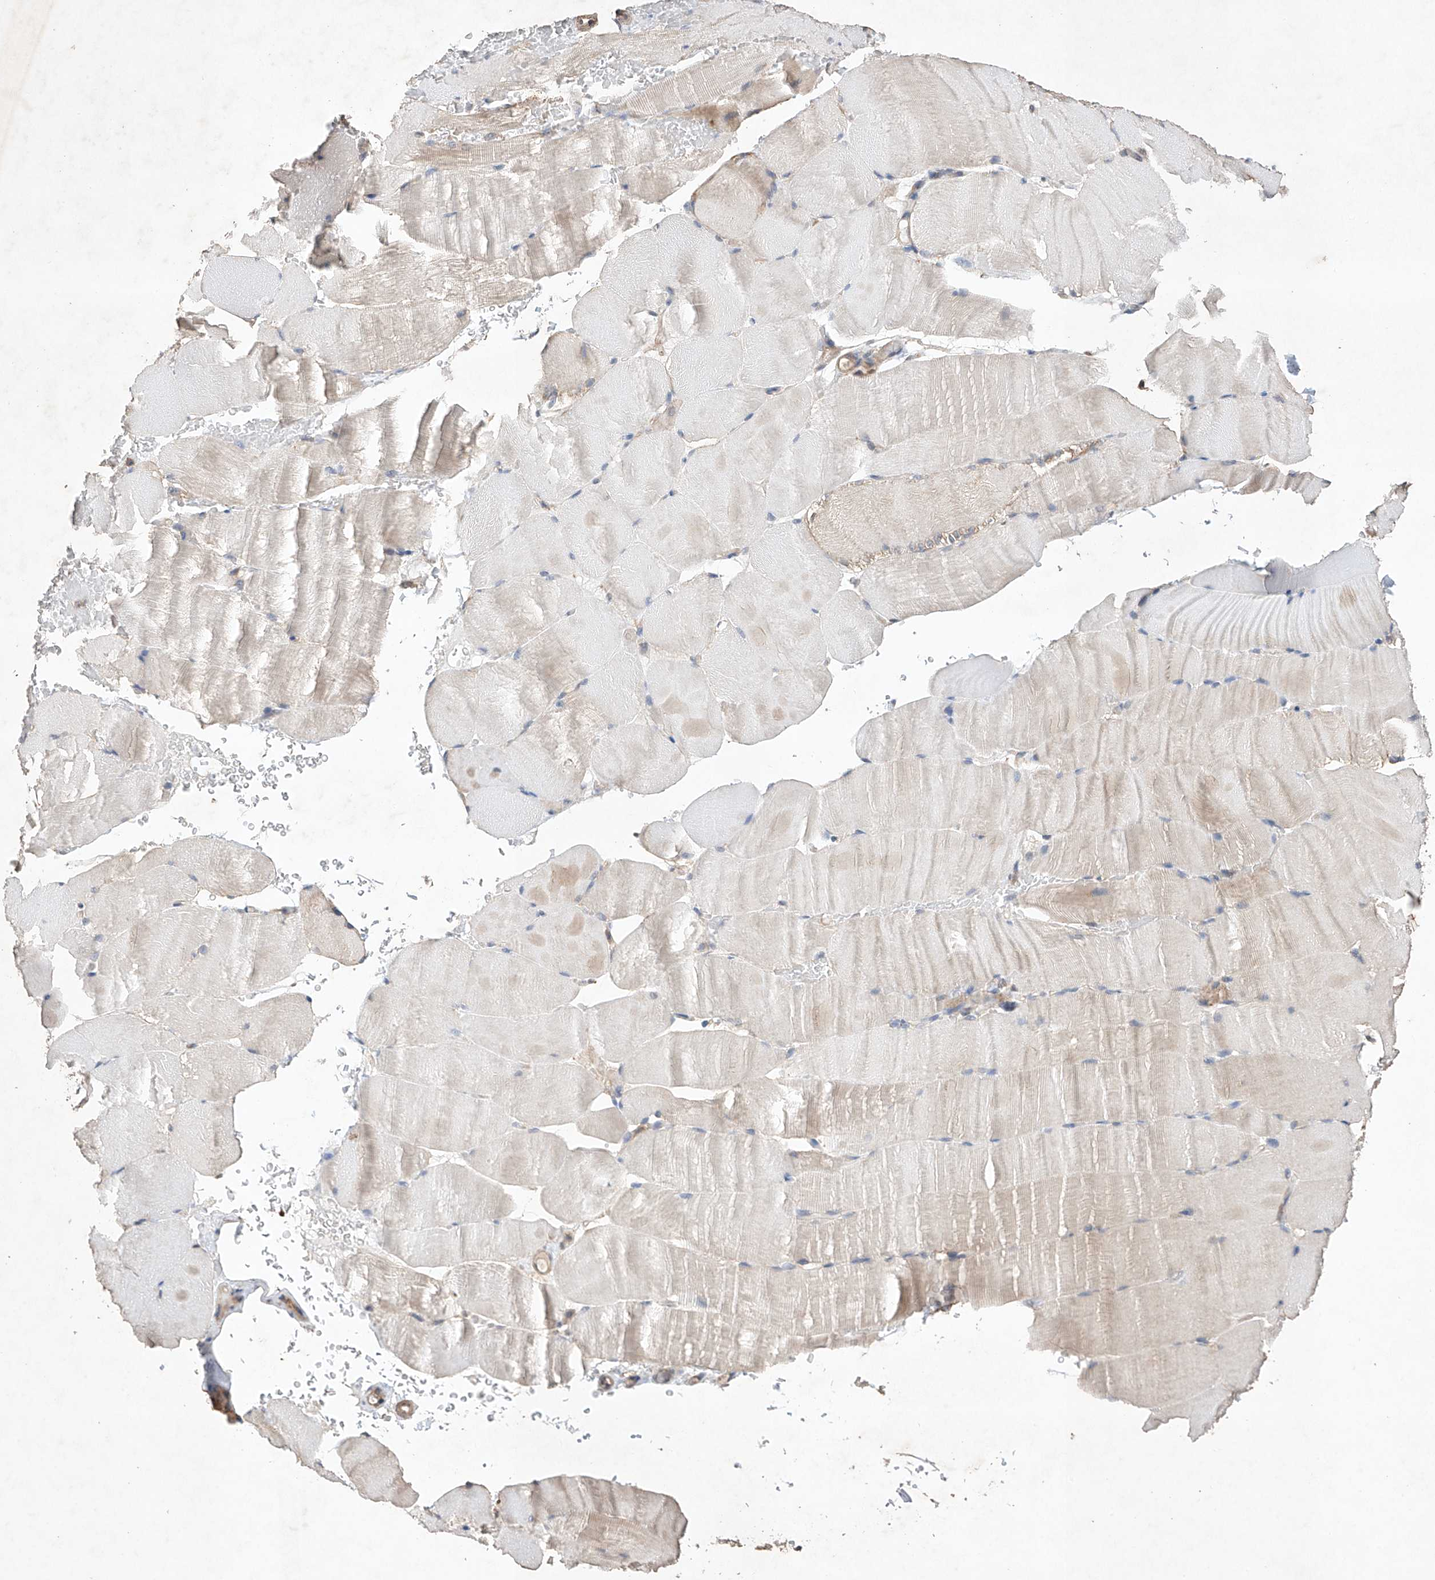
{"staining": {"intensity": "weak", "quantity": "<25%", "location": "cytoplasmic/membranous"}, "tissue": "skeletal muscle", "cell_type": "Myocytes", "image_type": "normal", "snomed": [{"axis": "morphology", "description": "Normal tissue, NOS"}, {"axis": "topography", "description": "Skeletal muscle"}, {"axis": "topography", "description": "Parathyroid gland"}], "caption": "Benign skeletal muscle was stained to show a protein in brown. There is no significant expression in myocytes. (Immunohistochemistry, brightfield microscopy, high magnification).", "gene": "LURAP1", "patient": {"sex": "female", "age": 37}}